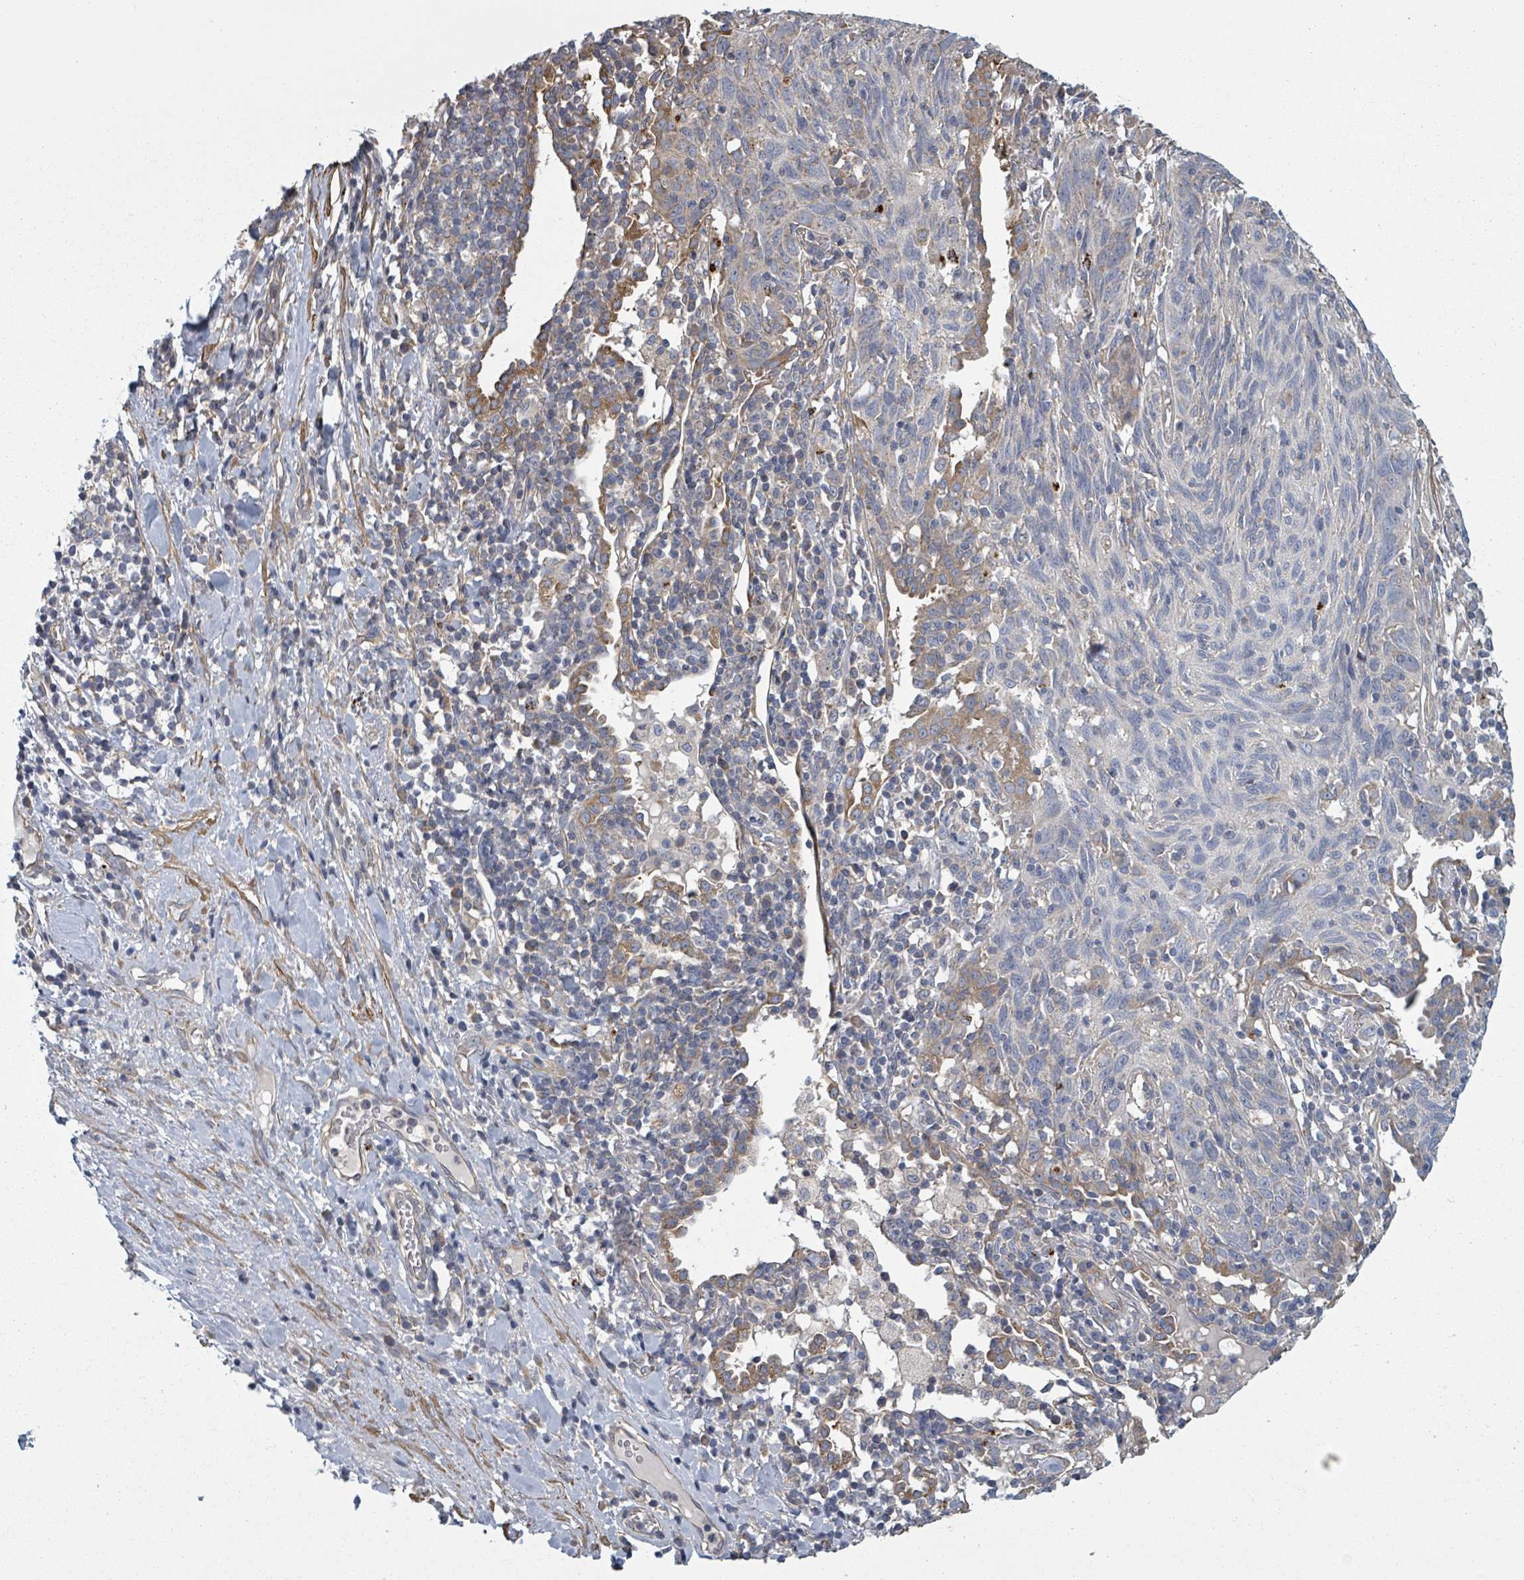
{"staining": {"intensity": "negative", "quantity": "none", "location": "none"}, "tissue": "lung cancer", "cell_type": "Tumor cells", "image_type": "cancer", "snomed": [{"axis": "morphology", "description": "Squamous cell carcinoma, NOS"}, {"axis": "topography", "description": "Lung"}], "caption": "DAB (3,3'-diaminobenzidine) immunohistochemical staining of human lung cancer (squamous cell carcinoma) exhibits no significant positivity in tumor cells.", "gene": "ADCK1", "patient": {"sex": "female", "age": 66}}